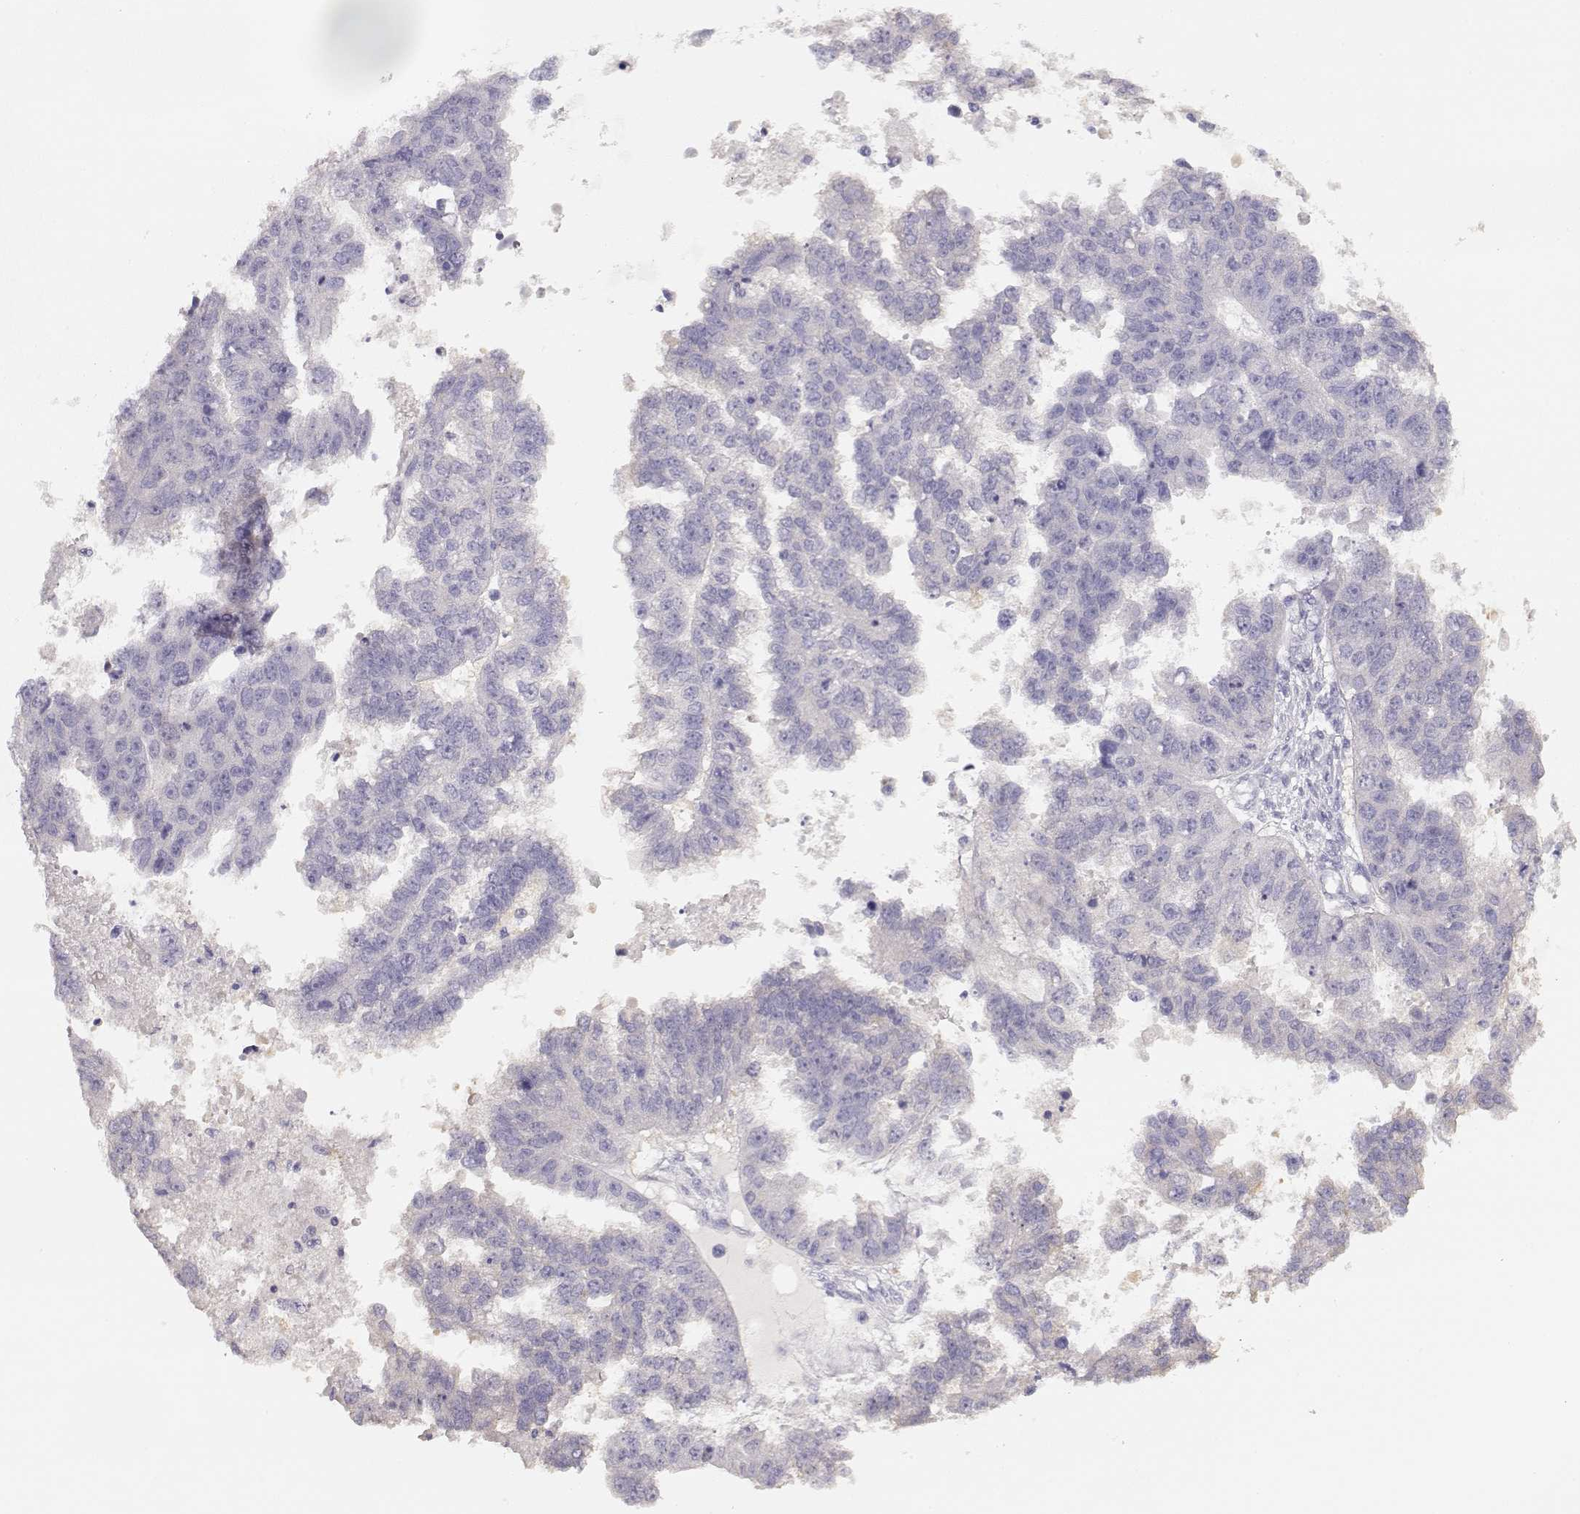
{"staining": {"intensity": "negative", "quantity": "none", "location": "none"}, "tissue": "ovarian cancer", "cell_type": "Tumor cells", "image_type": "cancer", "snomed": [{"axis": "morphology", "description": "Cystadenocarcinoma, serous, NOS"}, {"axis": "topography", "description": "Ovary"}], "caption": "DAB immunohistochemical staining of human ovarian cancer displays no significant staining in tumor cells.", "gene": "NDRG4", "patient": {"sex": "female", "age": 58}}